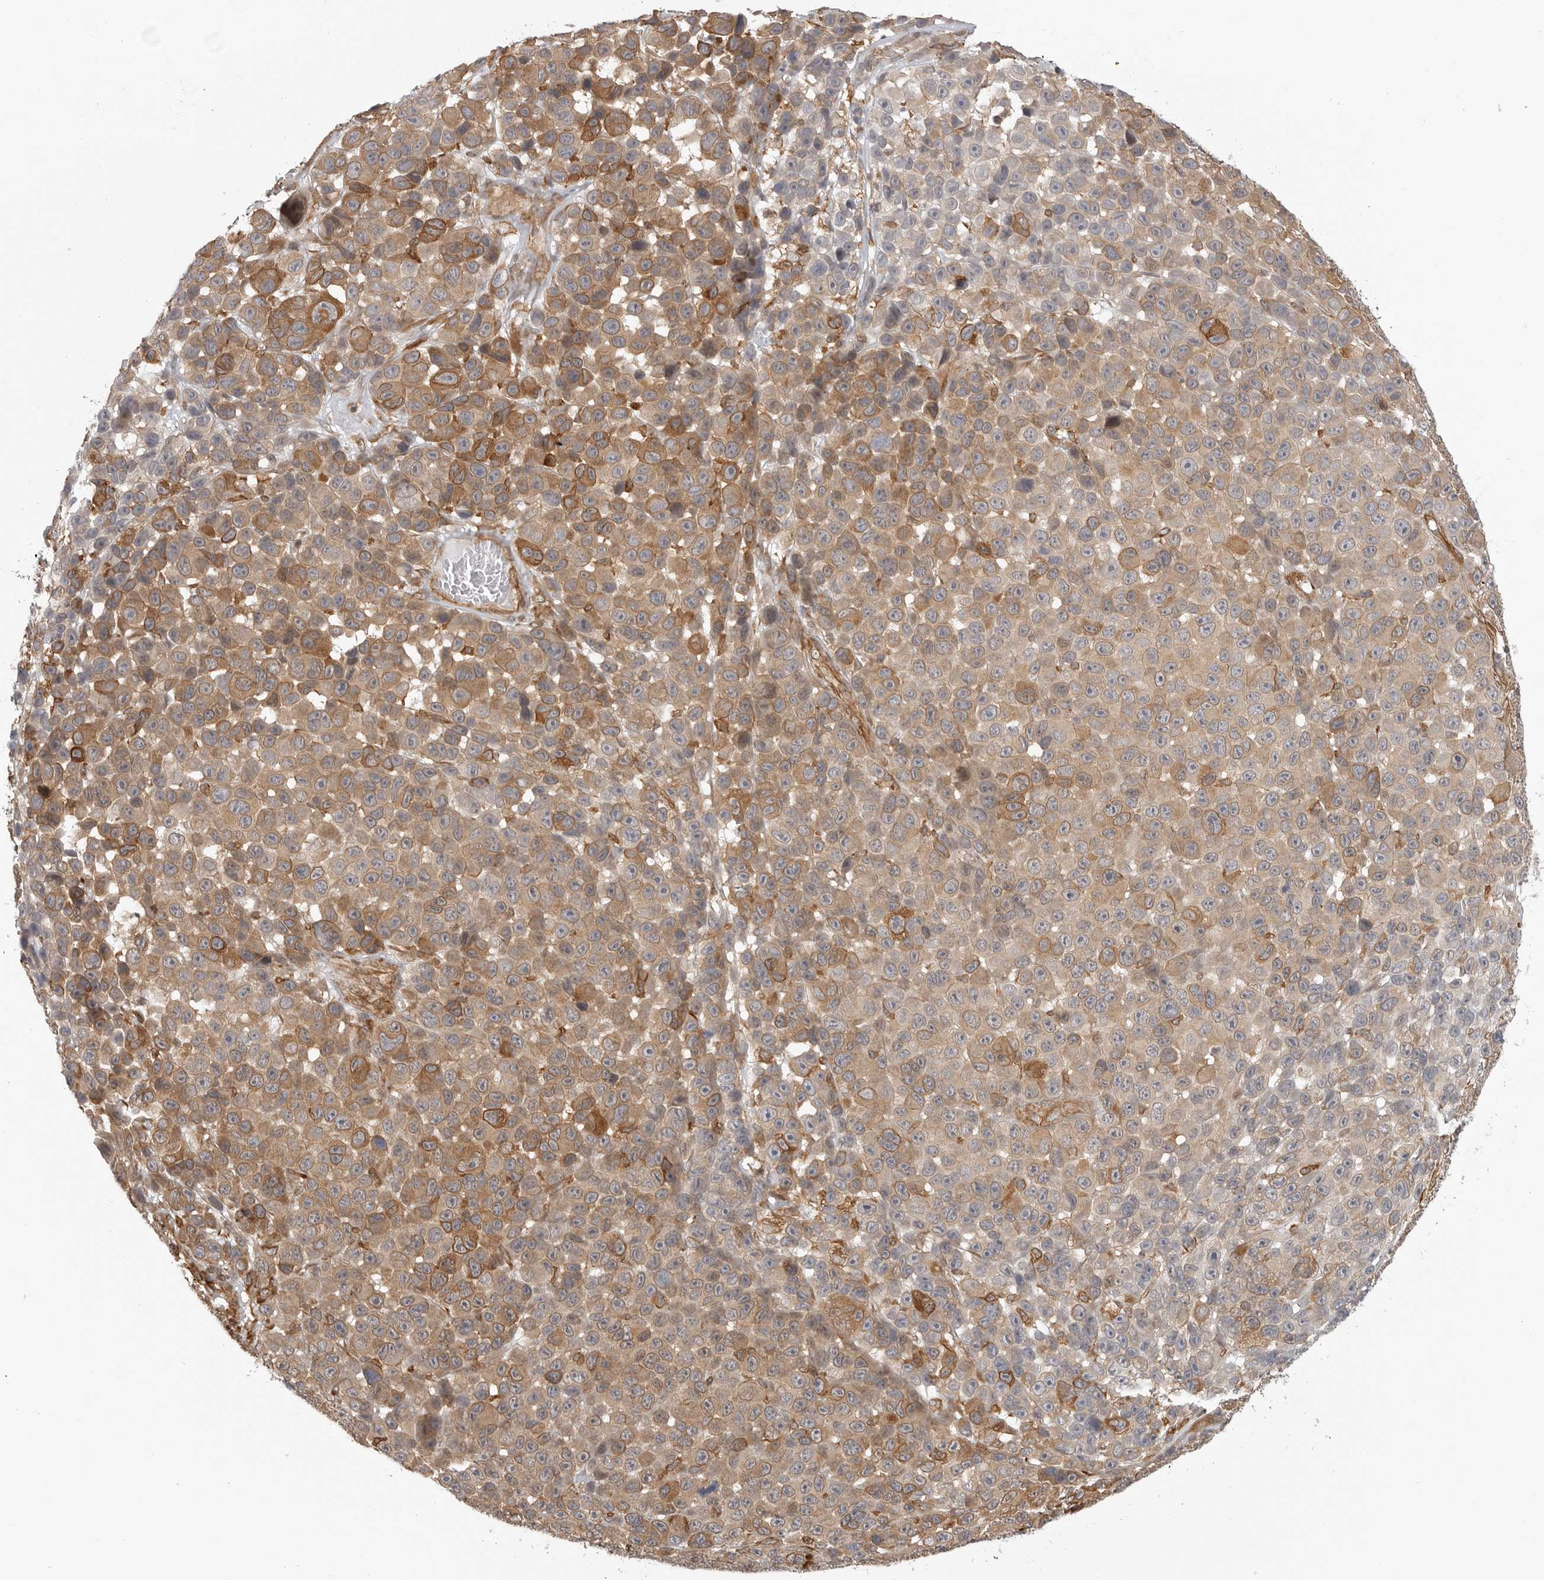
{"staining": {"intensity": "moderate", "quantity": ">75%", "location": "cytoplasmic/membranous"}, "tissue": "melanoma", "cell_type": "Tumor cells", "image_type": "cancer", "snomed": [{"axis": "morphology", "description": "Malignant melanoma, NOS"}, {"axis": "topography", "description": "Skin"}], "caption": "Tumor cells show medium levels of moderate cytoplasmic/membranous staining in approximately >75% of cells in human malignant melanoma.", "gene": "ATOH7", "patient": {"sex": "male", "age": 53}}